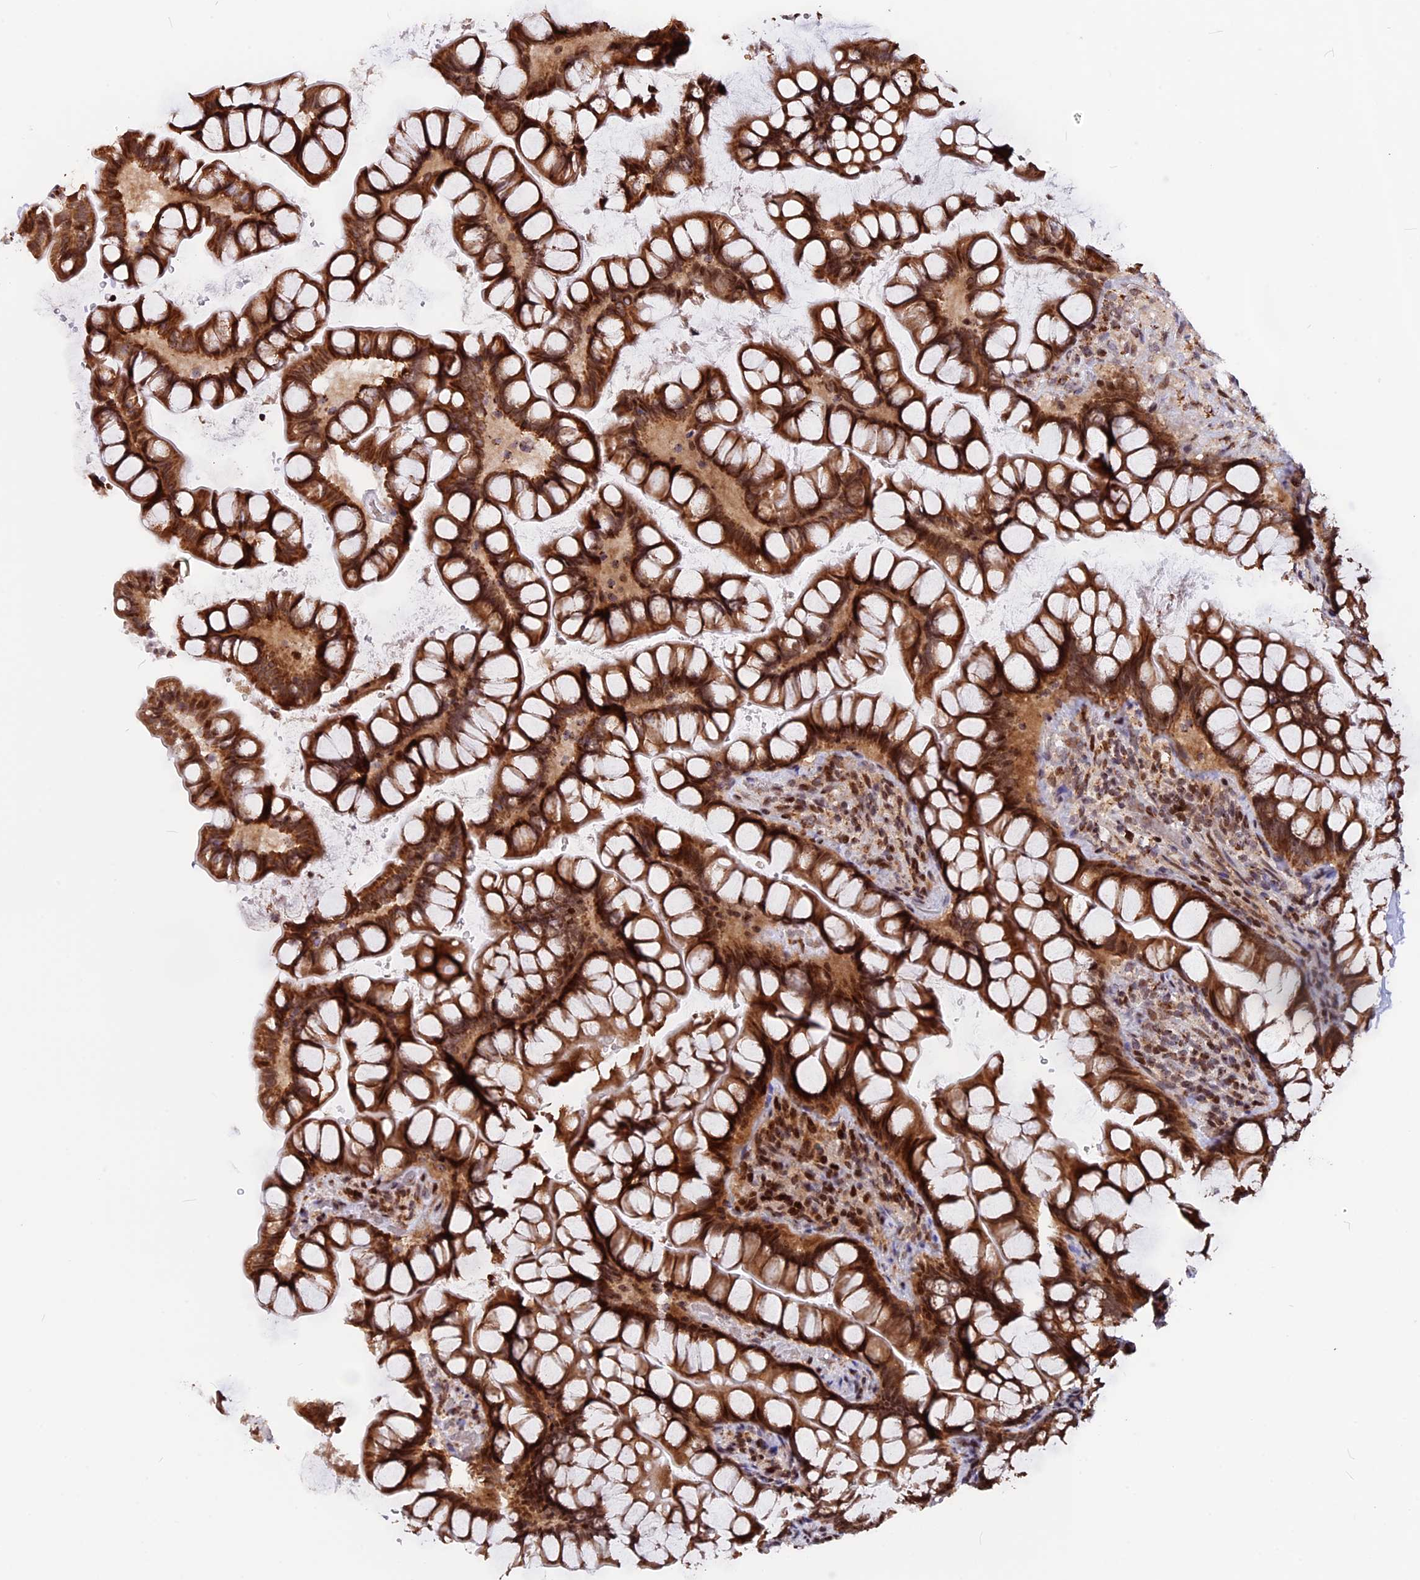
{"staining": {"intensity": "strong", "quantity": ">75%", "location": "cytoplasmic/membranous"}, "tissue": "small intestine", "cell_type": "Glandular cells", "image_type": "normal", "snomed": [{"axis": "morphology", "description": "Normal tissue, NOS"}, {"axis": "topography", "description": "Small intestine"}], "caption": "Protein staining of normal small intestine shows strong cytoplasmic/membranous positivity in approximately >75% of glandular cells.", "gene": "FAM174C", "patient": {"sex": "male", "age": 70}}